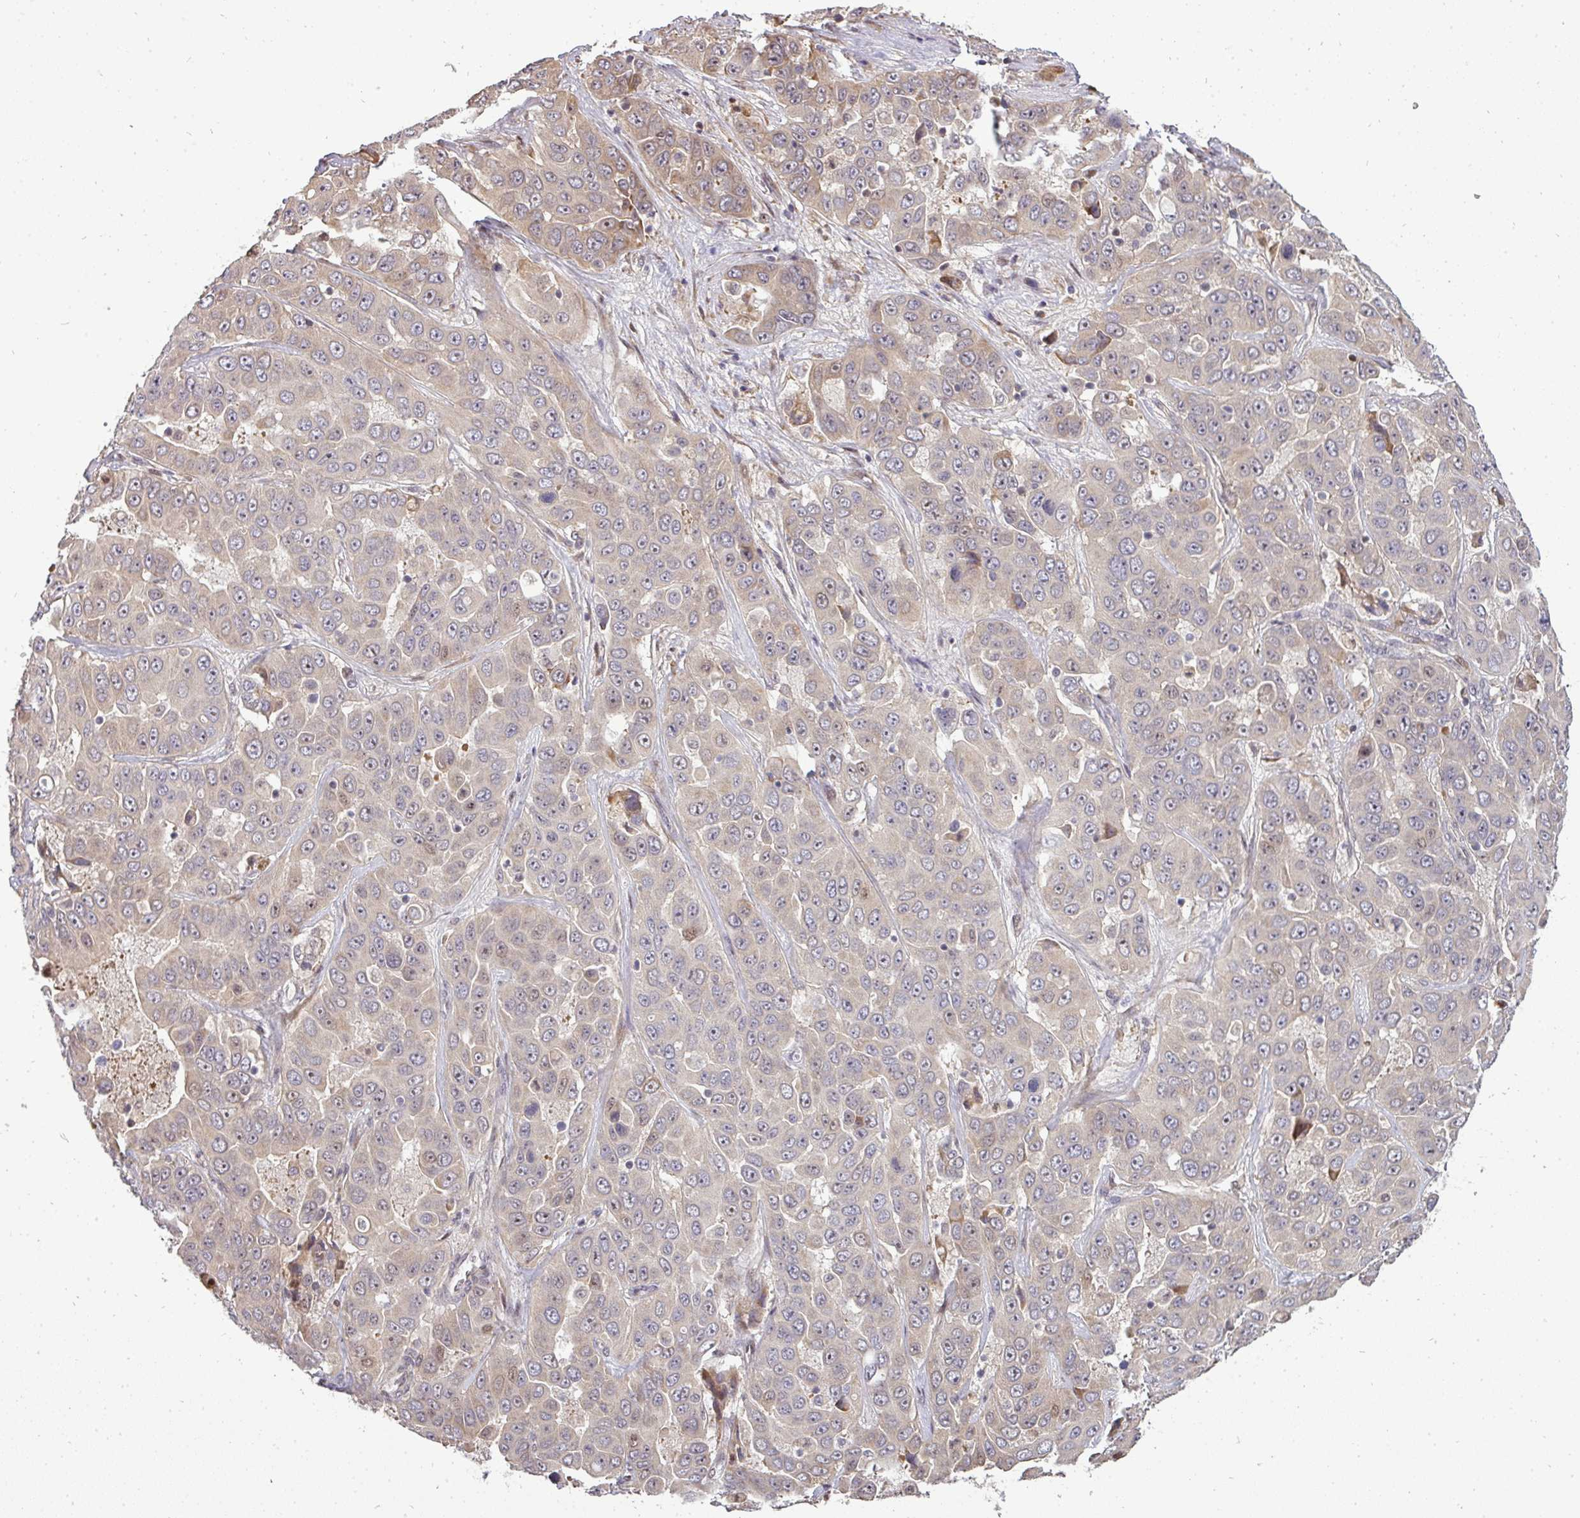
{"staining": {"intensity": "weak", "quantity": "<25%", "location": "cytoplasmic/membranous,nuclear"}, "tissue": "liver cancer", "cell_type": "Tumor cells", "image_type": "cancer", "snomed": [{"axis": "morphology", "description": "Cholangiocarcinoma"}, {"axis": "topography", "description": "Liver"}], "caption": "Tumor cells show no significant expression in liver cancer (cholangiocarcinoma).", "gene": "PATZ1", "patient": {"sex": "female", "age": 52}}